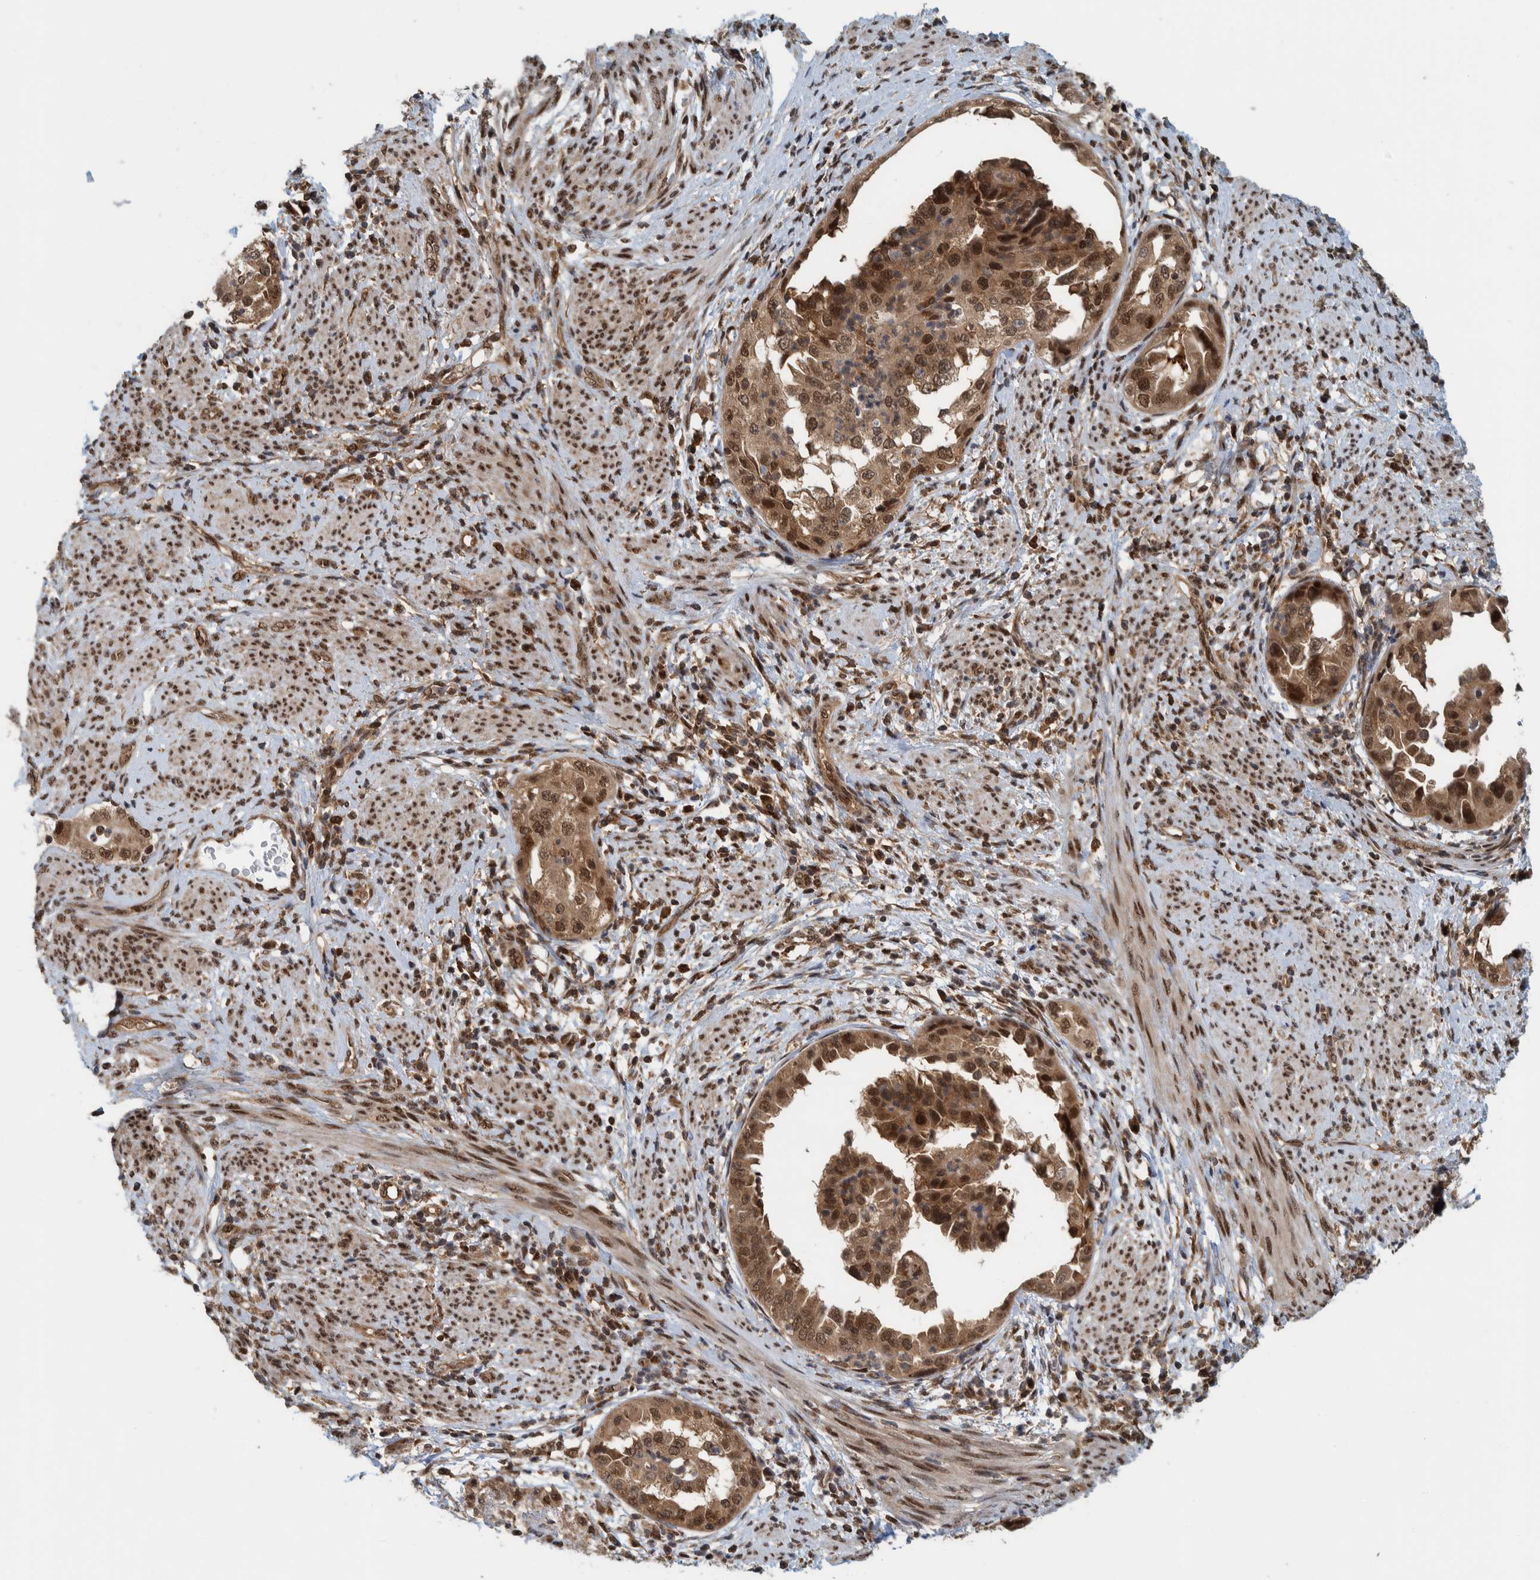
{"staining": {"intensity": "moderate", "quantity": ">75%", "location": "cytoplasmic/membranous,nuclear"}, "tissue": "endometrial cancer", "cell_type": "Tumor cells", "image_type": "cancer", "snomed": [{"axis": "morphology", "description": "Adenocarcinoma, NOS"}, {"axis": "topography", "description": "Endometrium"}], "caption": "IHC (DAB (3,3'-diaminobenzidine)) staining of human endometrial adenocarcinoma reveals moderate cytoplasmic/membranous and nuclear protein staining in approximately >75% of tumor cells. (DAB = brown stain, brightfield microscopy at high magnification).", "gene": "COPS3", "patient": {"sex": "female", "age": 85}}